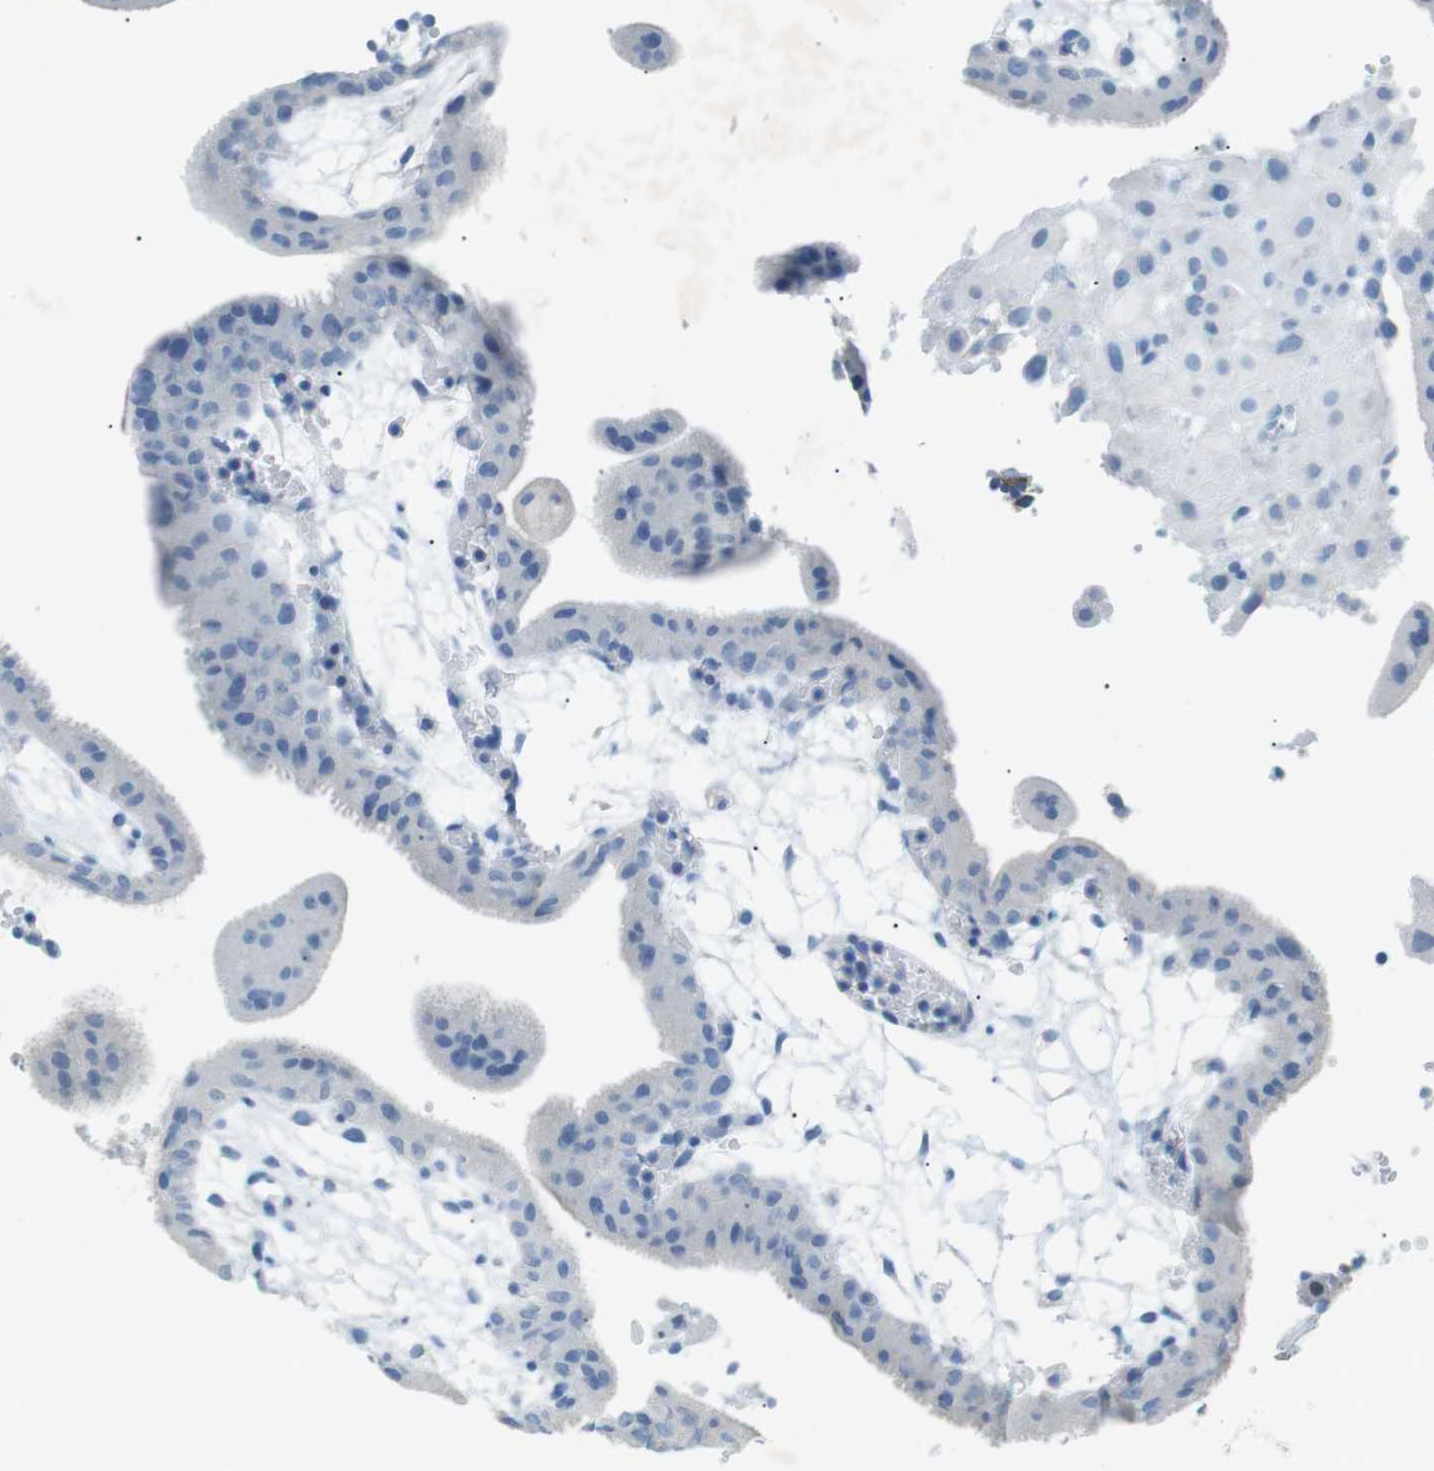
{"staining": {"intensity": "negative", "quantity": "none", "location": "none"}, "tissue": "placenta", "cell_type": "Decidual cells", "image_type": "normal", "snomed": [{"axis": "morphology", "description": "Normal tissue, NOS"}, {"axis": "topography", "description": "Placenta"}], "caption": "High power microscopy micrograph of an IHC histopathology image of benign placenta, revealing no significant positivity in decidual cells.", "gene": "SALL4", "patient": {"sex": "female", "age": 18}}